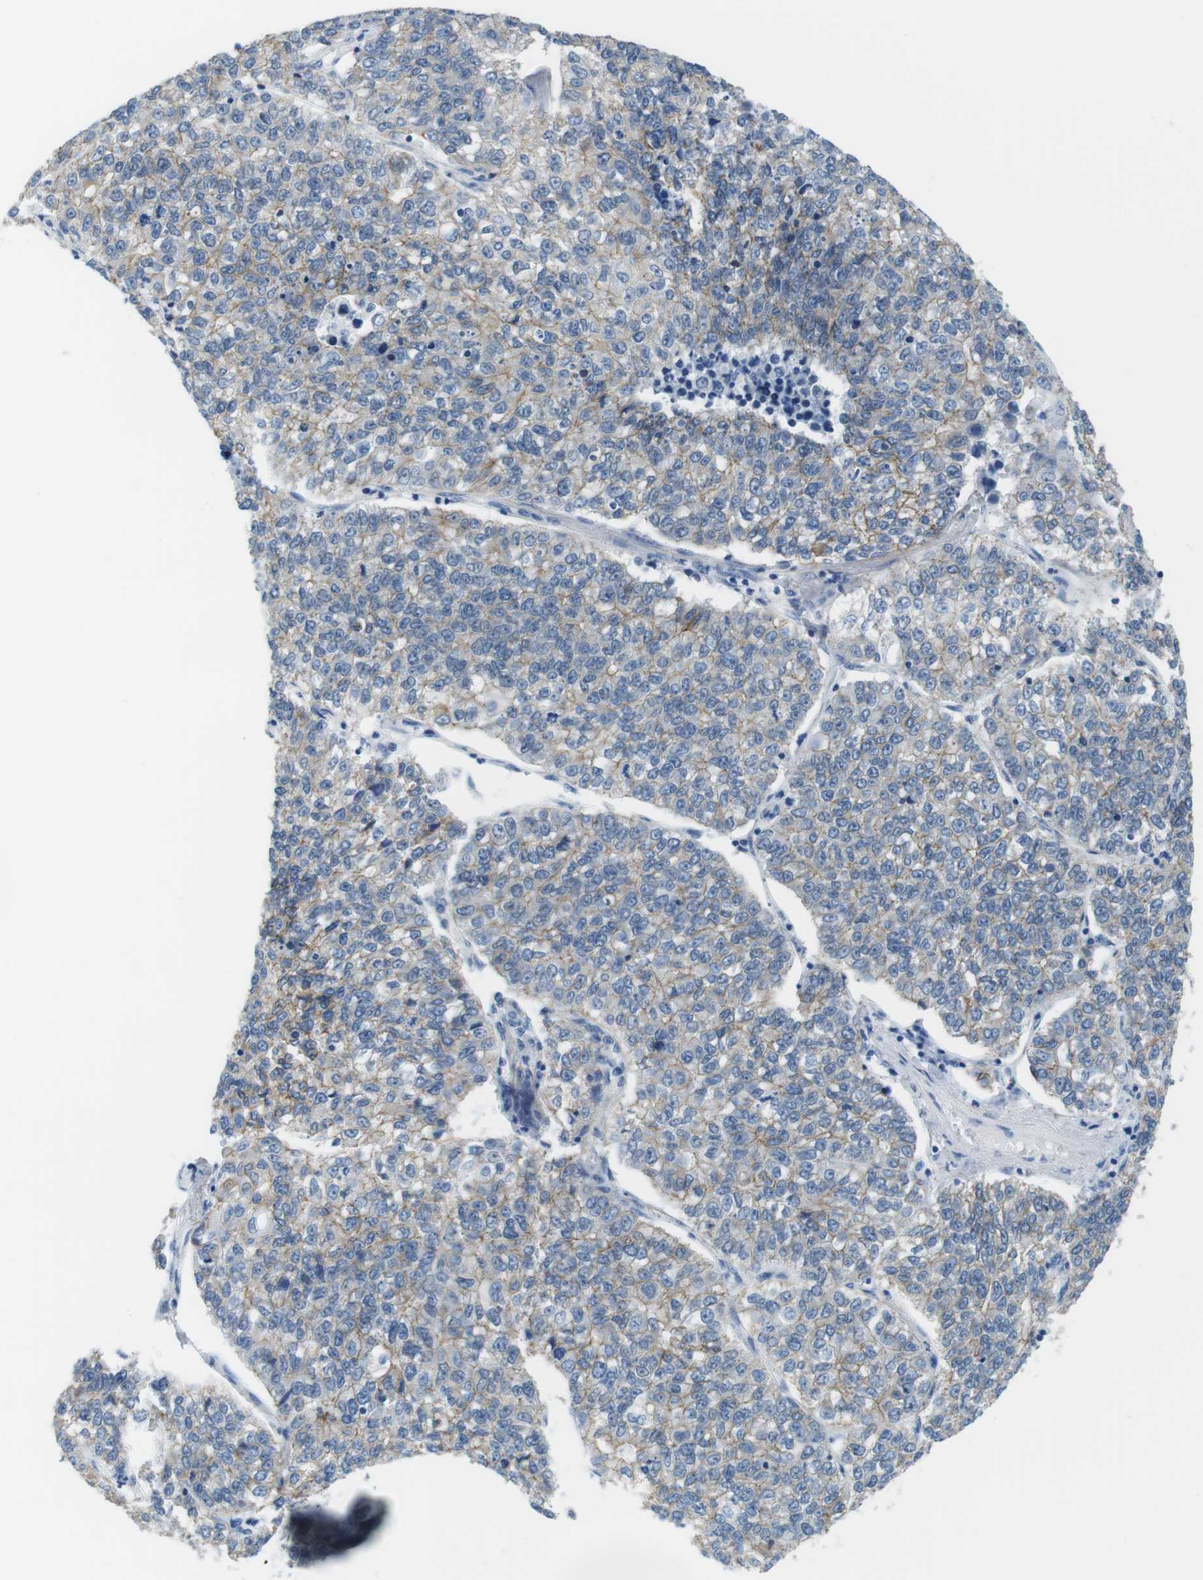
{"staining": {"intensity": "weak", "quantity": ">75%", "location": "cytoplasmic/membranous"}, "tissue": "lung cancer", "cell_type": "Tumor cells", "image_type": "cancer", "snomed": [{"axis": "morphology", "description": "Adenocarcinoma, NOS"}, {"axis": "topography", "description": "Lung"}], "caption": "Lung cancer tissue demonstrates weak cytoplasmic/membranous expression in about >75% of tumor cells, visualized by immunohistochemistry. (brown staining indicates protein expression, while blue staining denotes nuclei).", "gene": "SLC6A6", "patient": {"sex": "male", "age": 49}}